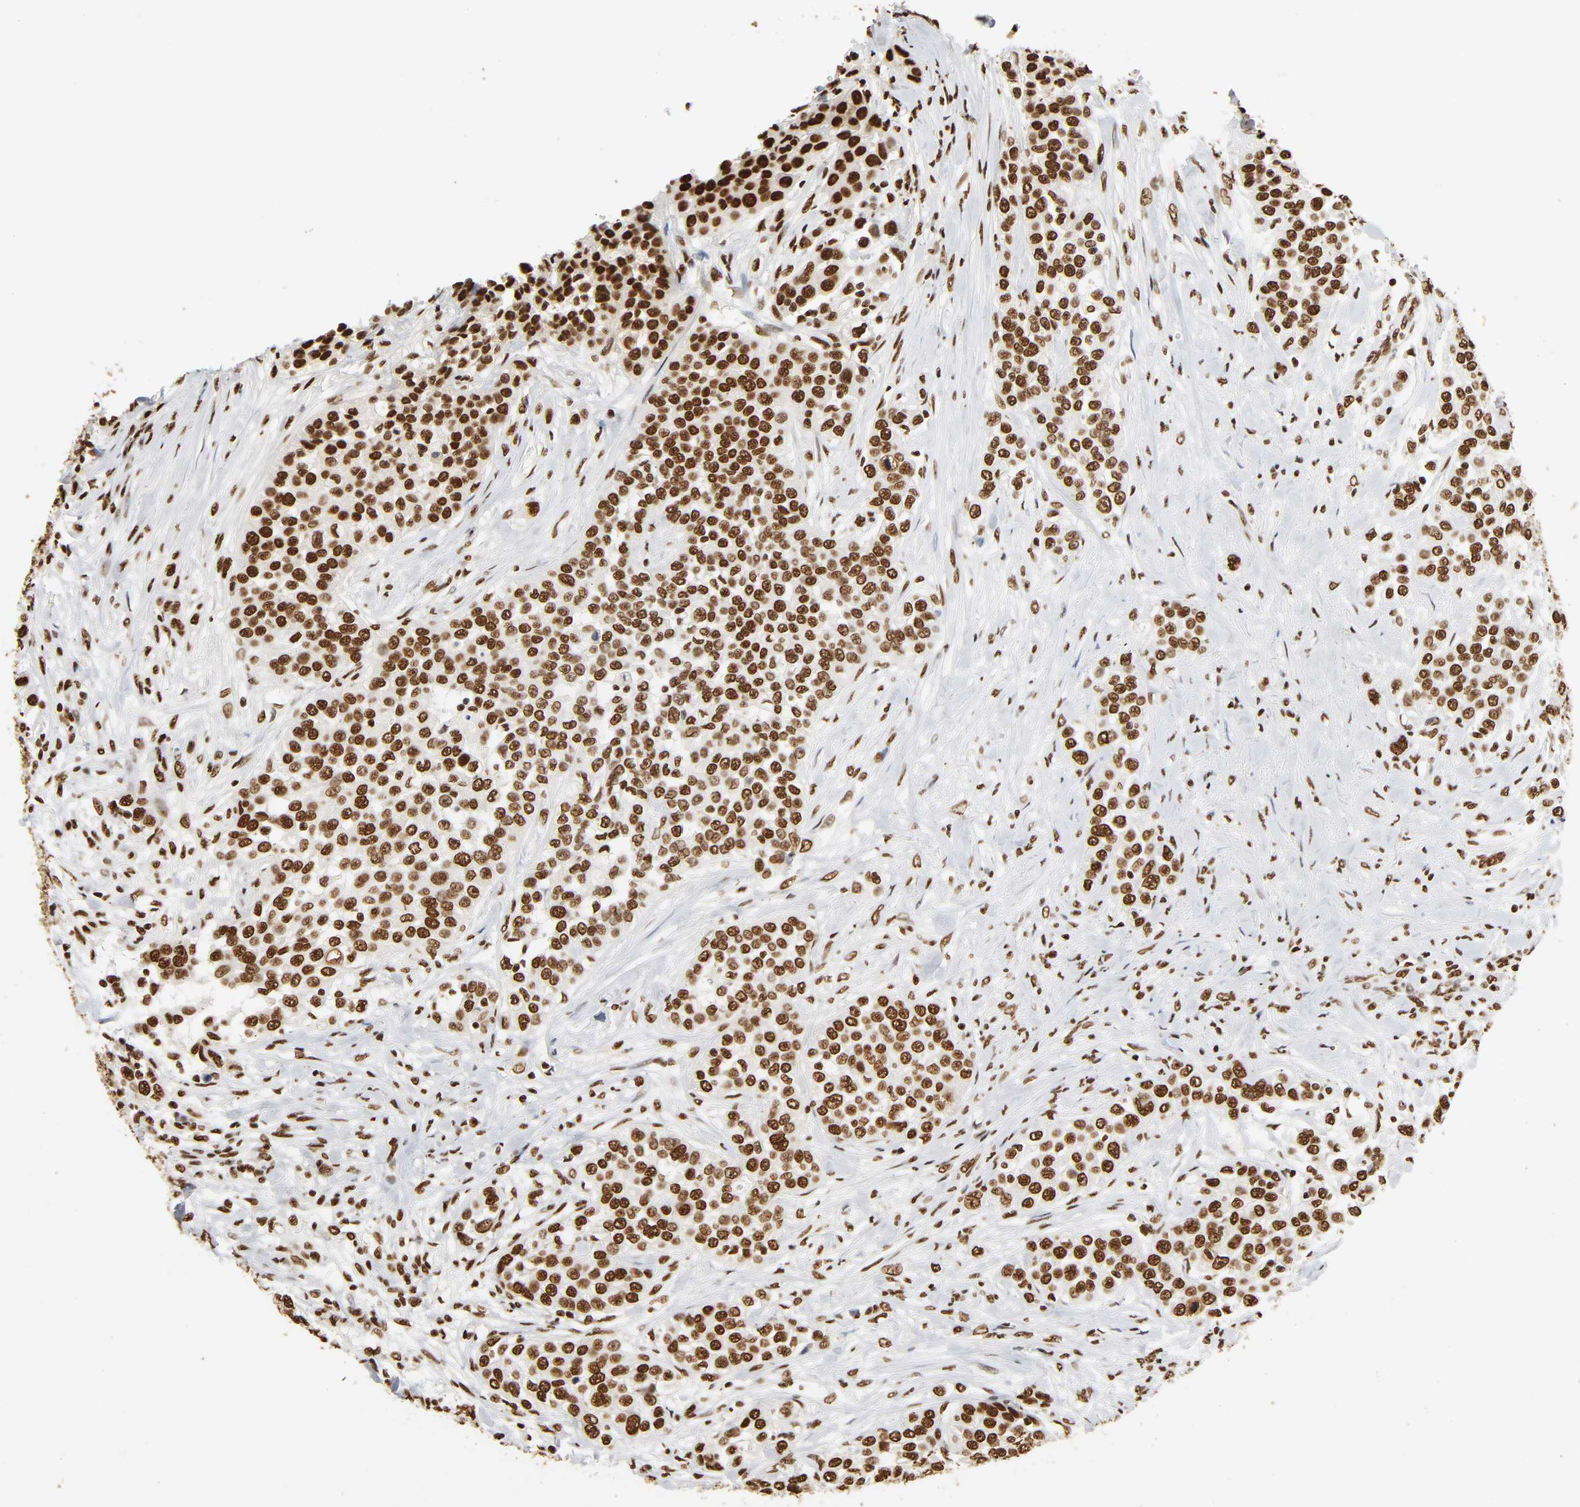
{"staining": {"intensity": "strong", "quantity": ">75%", "location": "nuclear"}, "tissue": "urothelial cancer", "cell_type": "Tumor cells", "image_type": "cancer", "snomed": [{"axis": "morphology", "description": "Urothelial carcinoma, High grade"}, {"axis": "topography", "description": "Urinary bladder"}], "caption": "Immunohistochemistry photomicrograph of neoplastic tissue: urothelial carcinoma (high-grade) stained using immunohistochemistry (IHC) shows high levels of strong protein expression localized specifically in the nuclear of tumor cells, appearing as a nuclear brown color.", "gene": "HNRNPC", "patient": {"sex": "female", "age": 80}}